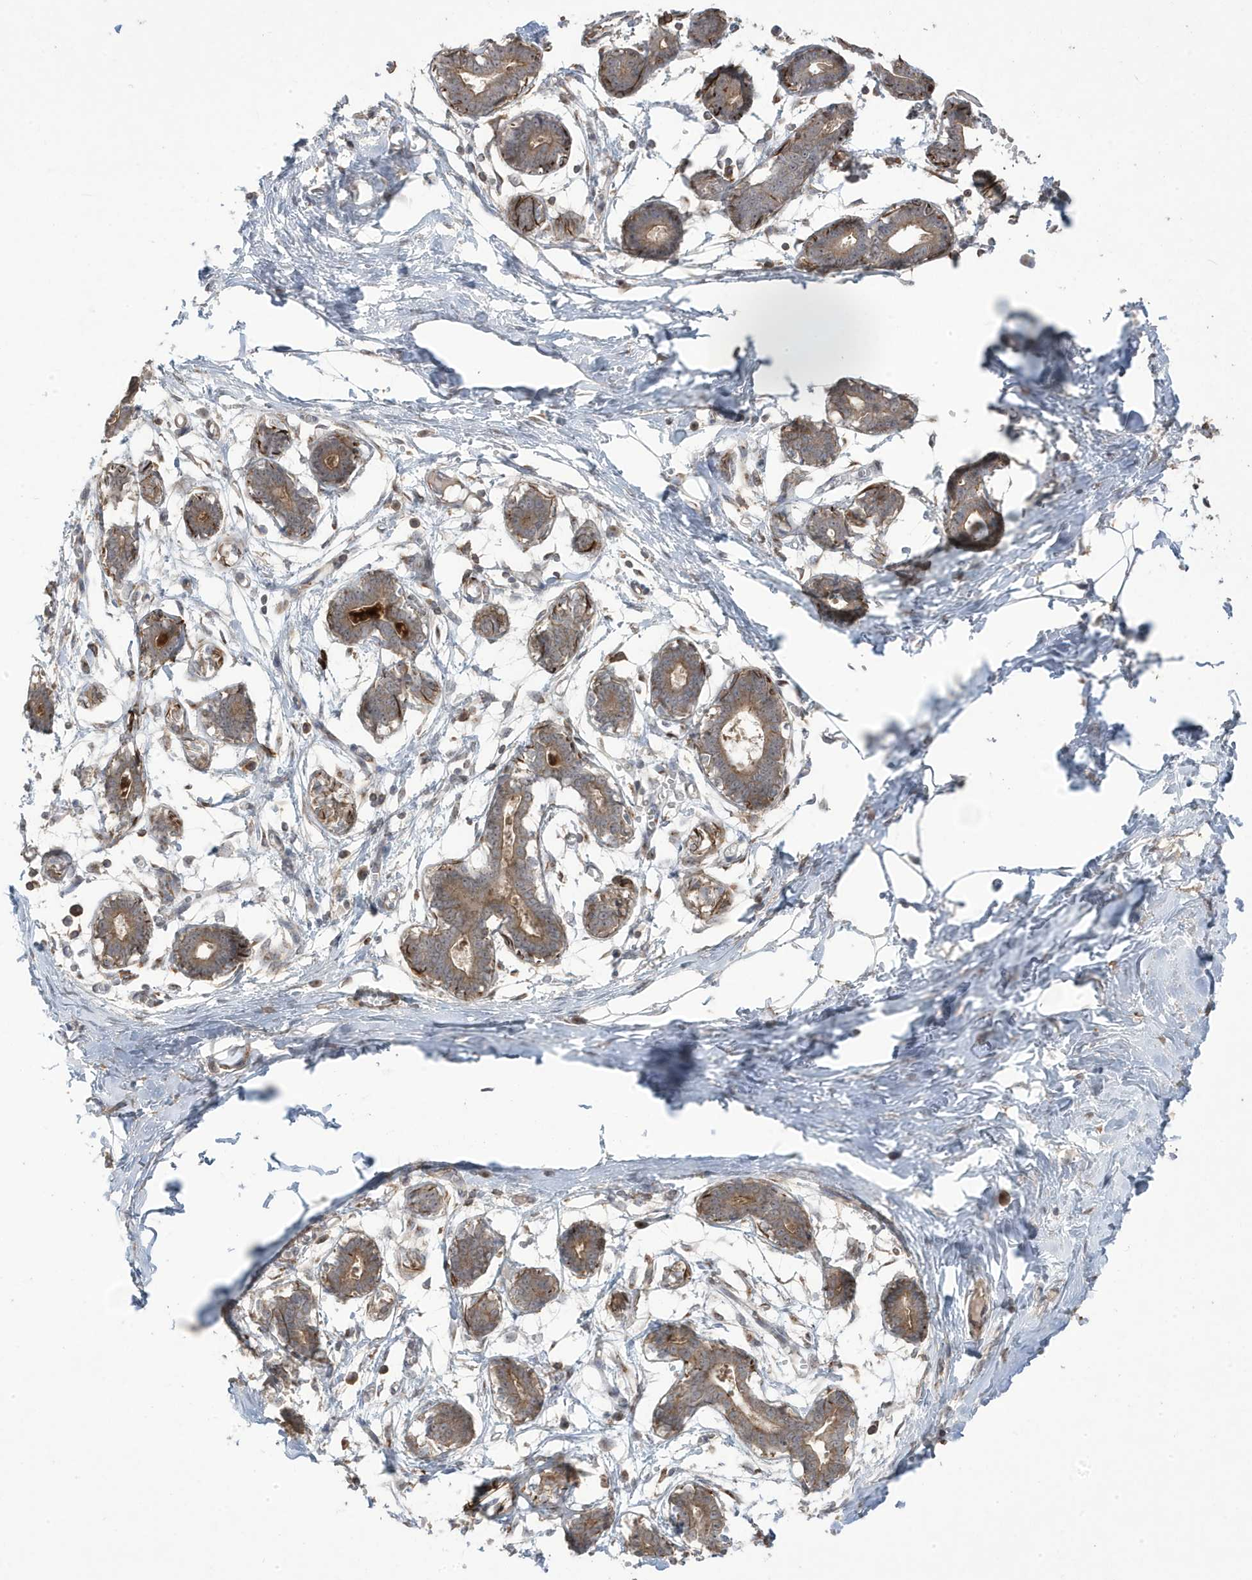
{"staining": {"intensity": "negative", "quantity": "none", "location": "none"}, "tissue": "breast", "cell_type": "Adipocytes", "image_type": "normal", "snomed": [{"axis": "morphology", "description": "Normal tissue, NOS"}, {"axis": "topography", "description": "Breast"}], "caption": "A high-resolution image shows immunohistochemistry staining of normal breast, which demonstrates no significant expression in adipocytes.", "gene": "CETN3", "patient": {"sex": "female", "age": 27}}